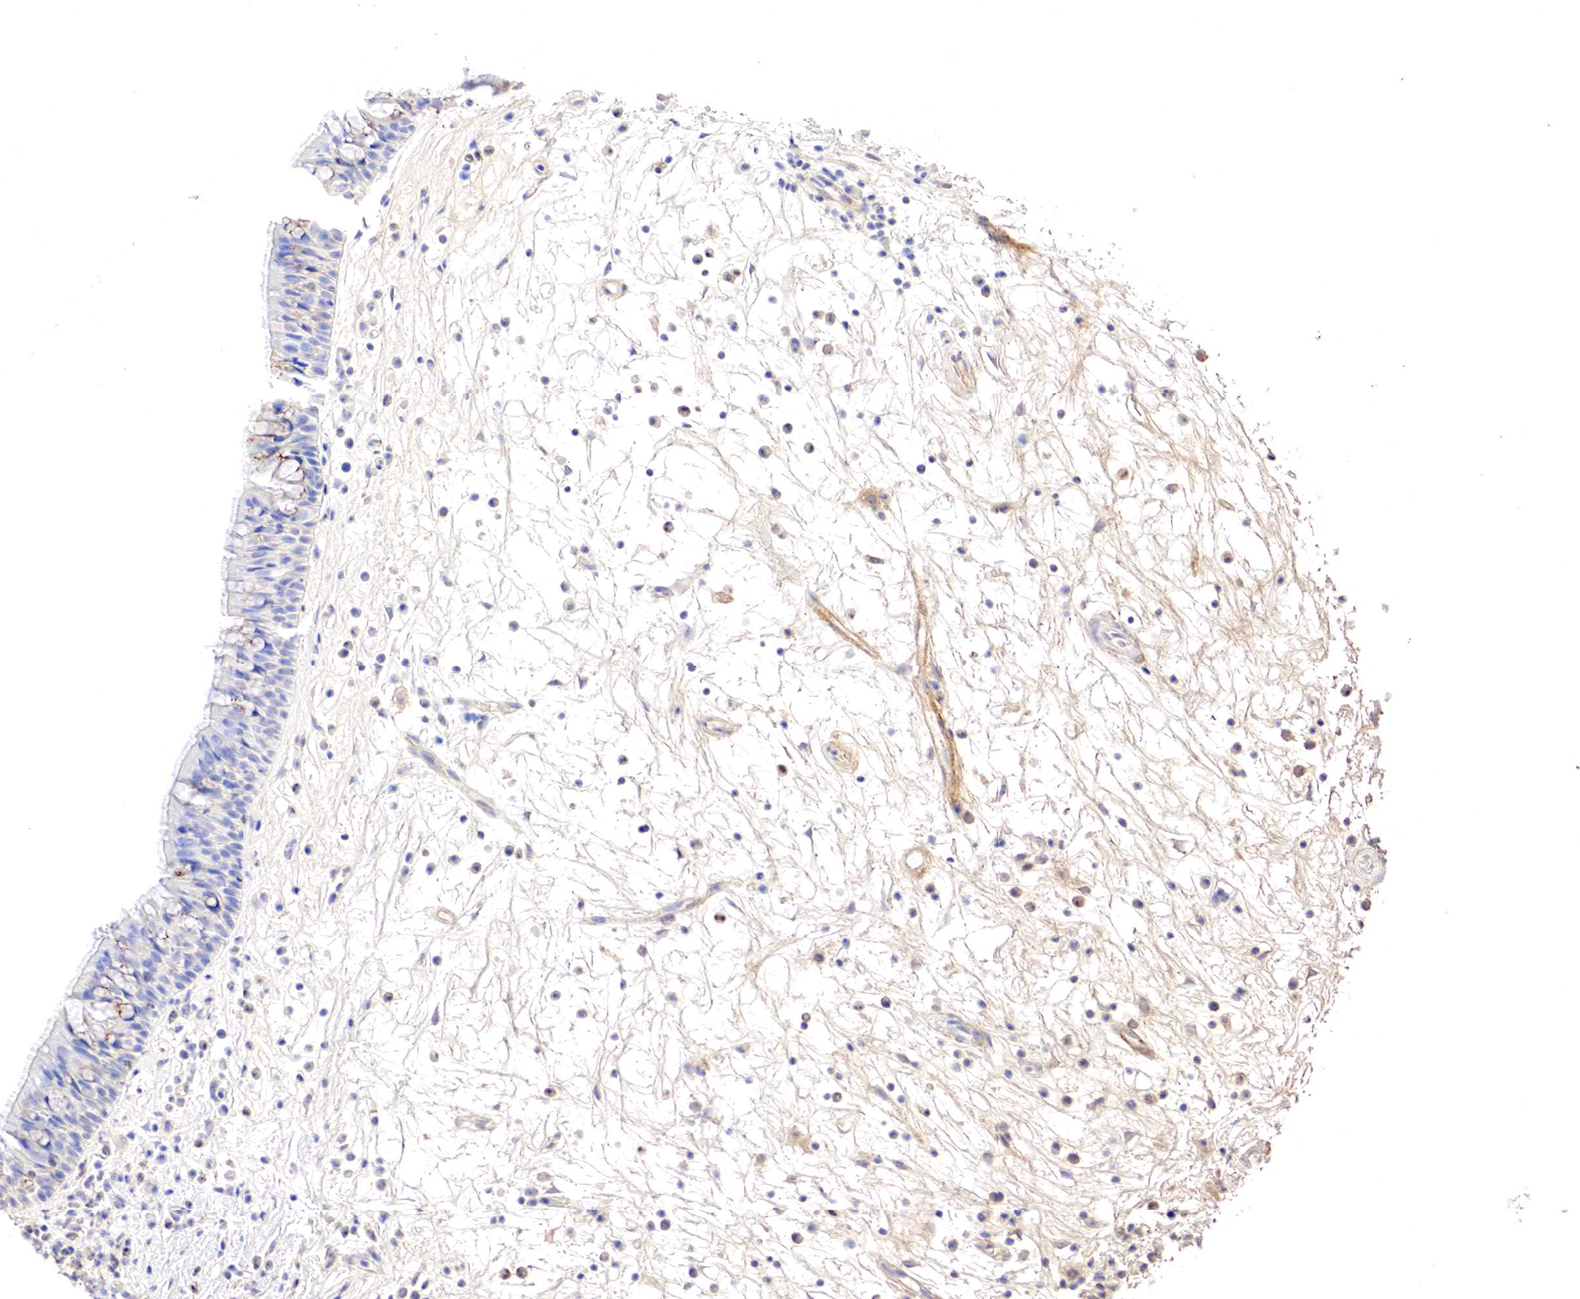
{"staining": {"intensity": "weak", "quantity": "25%-75%", "location": "cytoplasmic/membranous"}, "tissue": "nasopharynx", "cell_type": "Respiratory epithelial cells", "image_type": "normal", "snomed": [{"axis": "morphology", "description": "Normal tissue, NOS"}, {"axis": "topography", "description": "Nasopharynx"}], "caption": "An IHC histopathology image of normal tissue is shown. Protein staining in brown highlights weak cytoplasmic/membranous positivity in nasopharynx within respiratory epithelial cells.", "gene": "GATA1", "patient": {"sex": "male", "age": 63}}